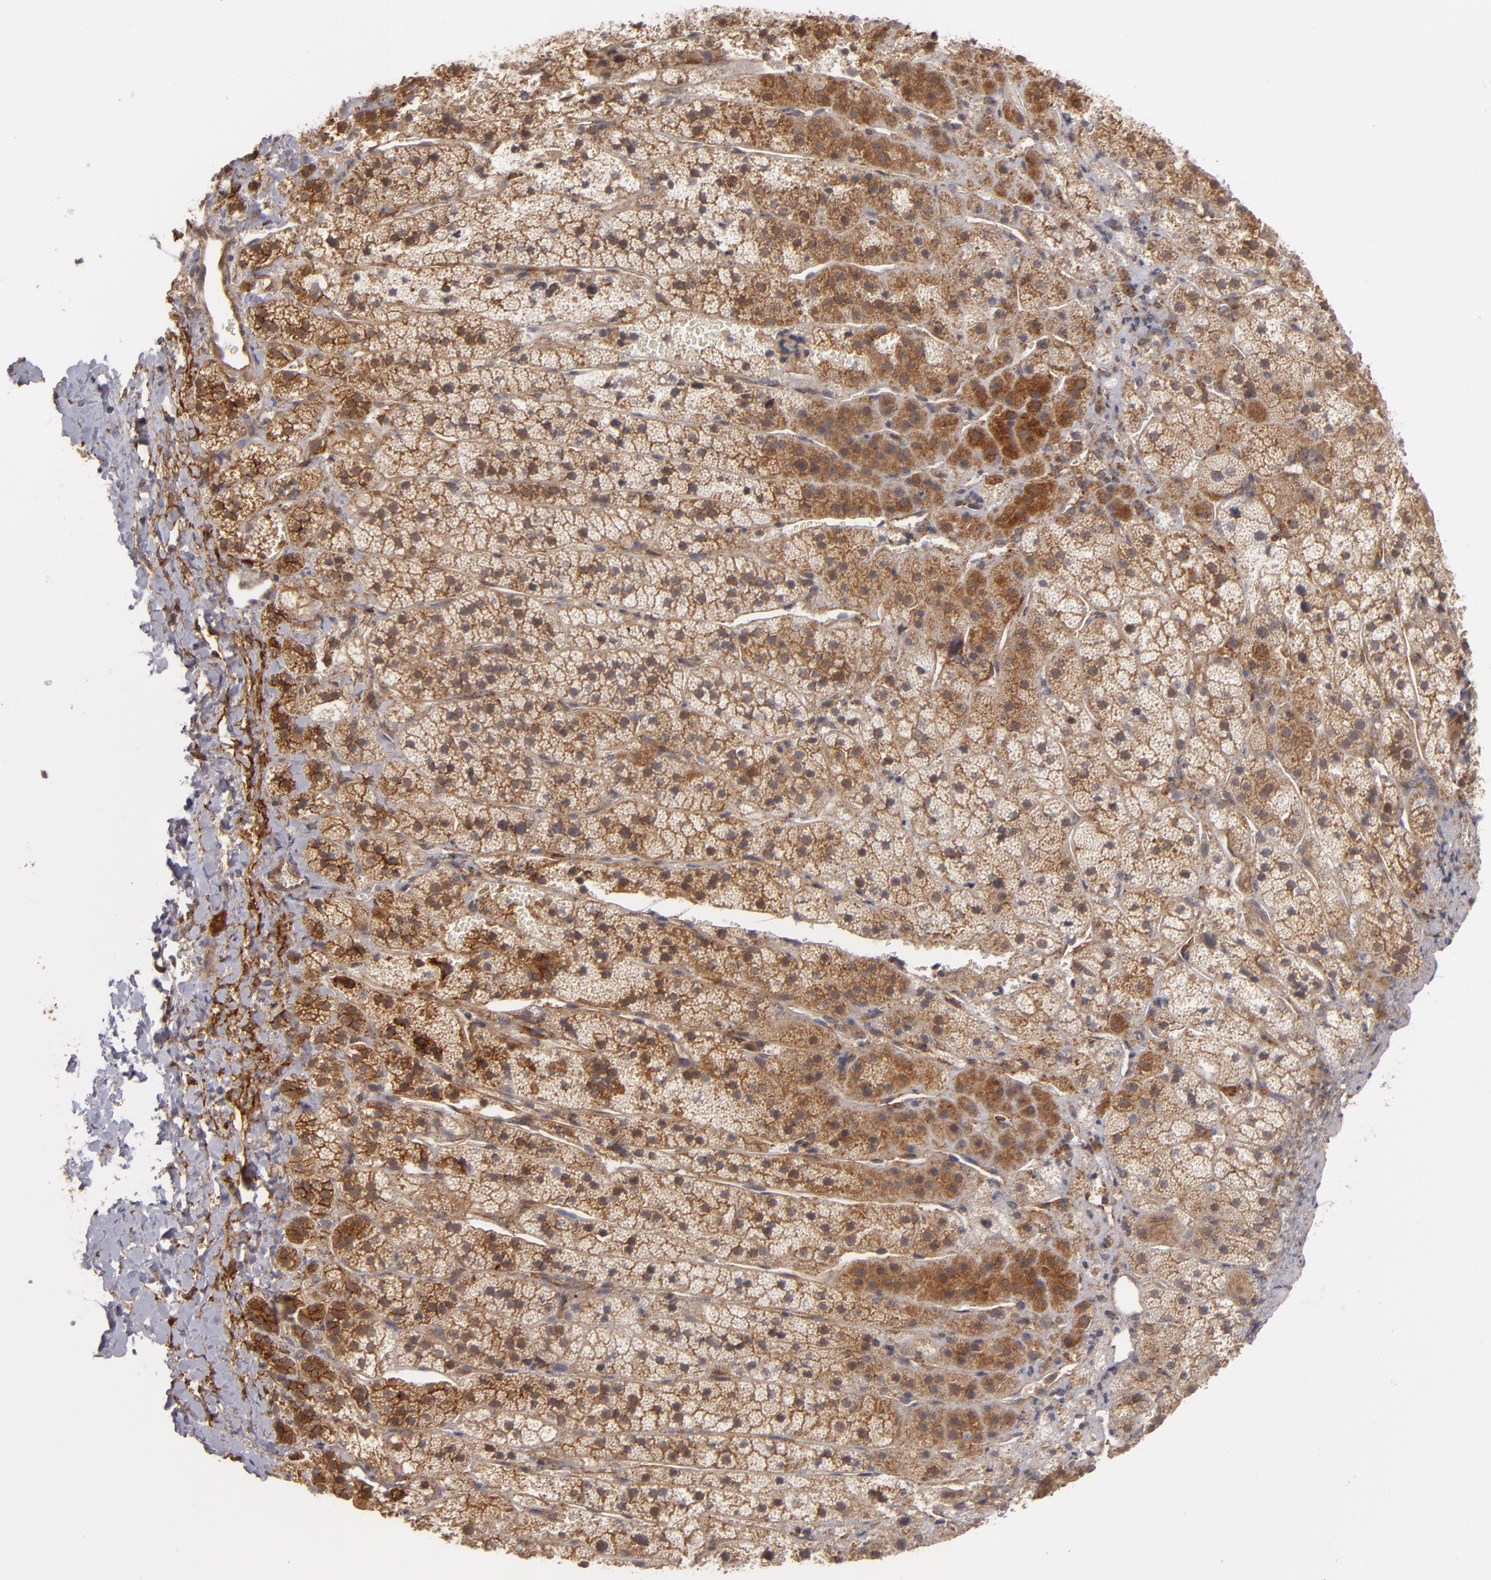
{"staining": {"intensity": "moderate", "quantity": ">75%", "location": "cytoplasmic/membranous"}, "tissue": "adrenal gland", "cell_type": "Glandular cells", "image_type": "normal", "snomed": [{"axis": "morphology", "description": "Normal tissue, NOS"}, {"axis": "topography", "description": "Adrenal gland"}], "caption": "A brown stain highlights moderate cytoplasmic/membranous positivity of a protein in glandular cells of unremarkable adrenal gland.", "gene": "TJP1", "patient": {"sex": "female", "age": 44}}